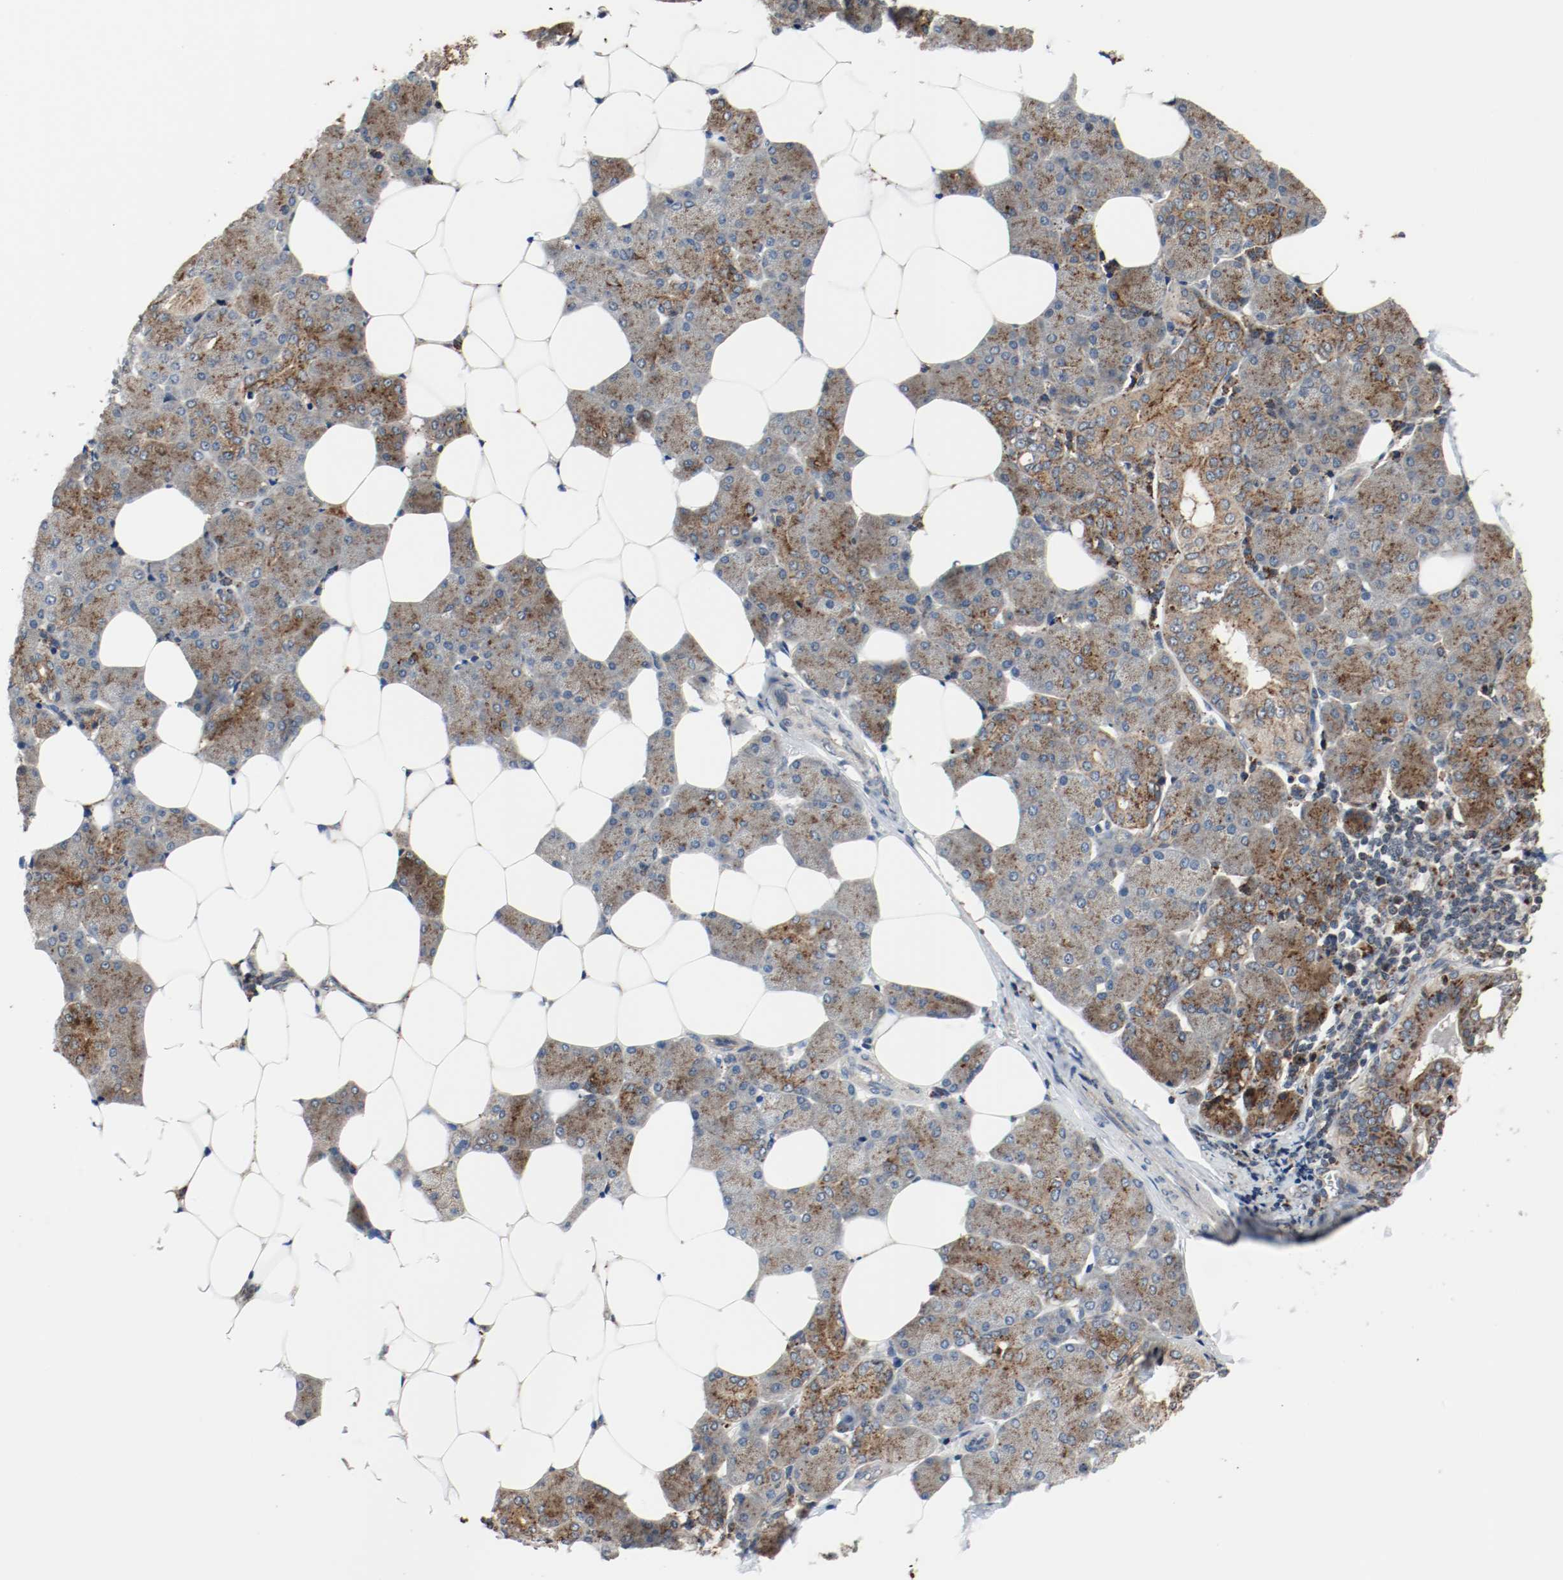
{"staining": {"intensity": "moderate", "quantity": ">75%", "location": "cytoplasmic/membranous"}, "tissue": "salivary gland", "cell_type": "Glandular cells", "image_type": "normal", "snomed": [{"axis": "morphology", "description": "Normal tissue, NOS"}, {"axis": "morphology", "description": "Adenoma, NOS"}, {"axis": "topography", "description": "Salivary gland"}], "caption": "Protein staining displays moderate cytoplasmic/membranous positivity in approximately >75% of glandular cells in normal salivary gland. (DAB (3,3'-diaminobenzidine) = brown stain, brightfield microscopy at high magnification).", "gene": "LAMP2", "patient": {"sex": "female", "age": 32}}